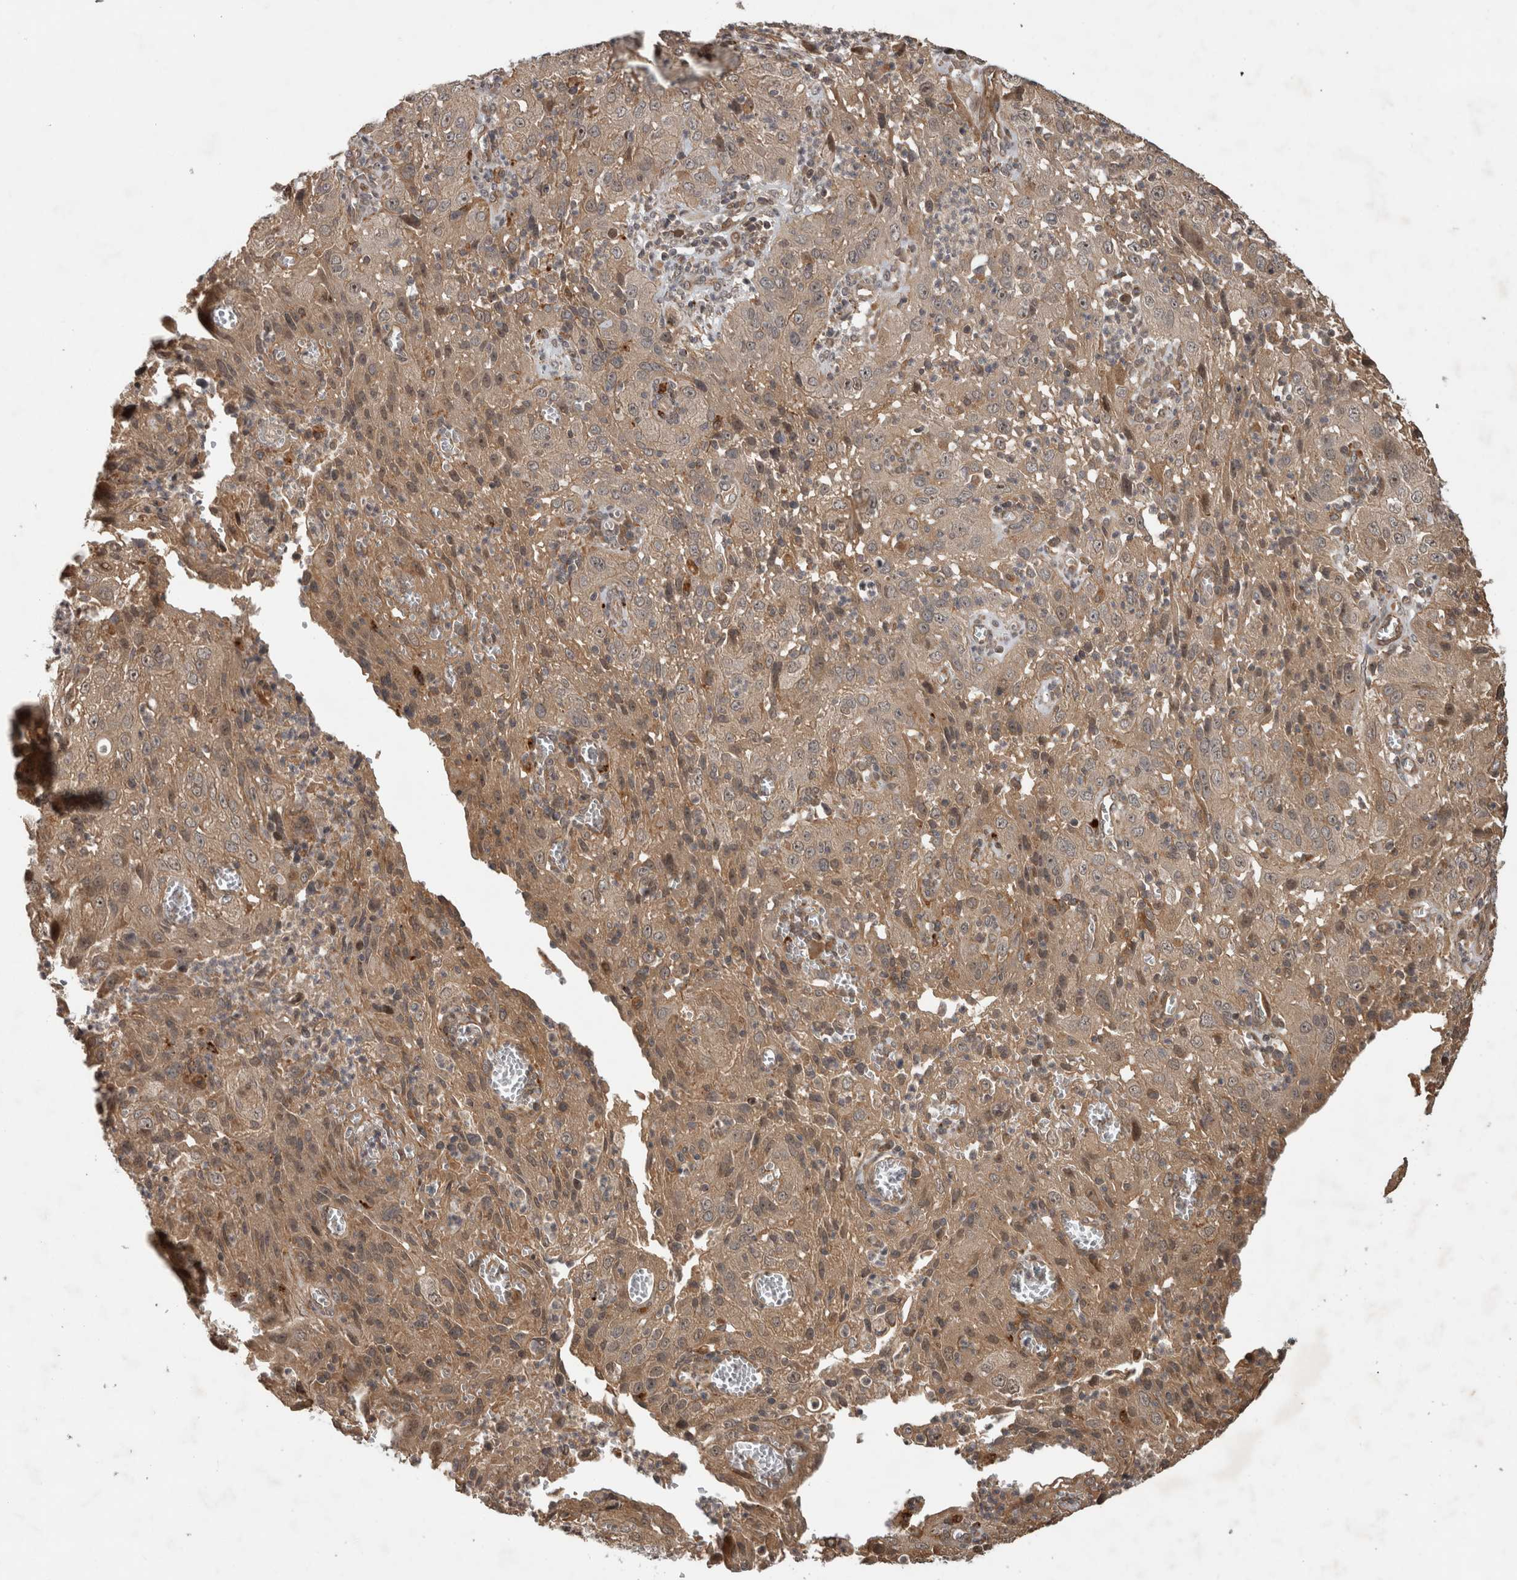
{"staining": {"intensity": "moderate", "quantity": ">75%", "location": "cytoplasmic/membranous"}, "tissue": "cervical cancer", "cell_type": "Tumor cells", "image_type": "cancer", "snomed": [{"axis": "morphology", "description": "Squamous cell carcinoma, NOS"}, {"axis": "topography", "description": "Cervix"}], "caption": "Moderate cytoplasmic/membranous protein staining is present in about >75% of tumor cells in cervical cancer.", "gene": "PITPNC1", "patient": {"sex": "female", "age": 32}}